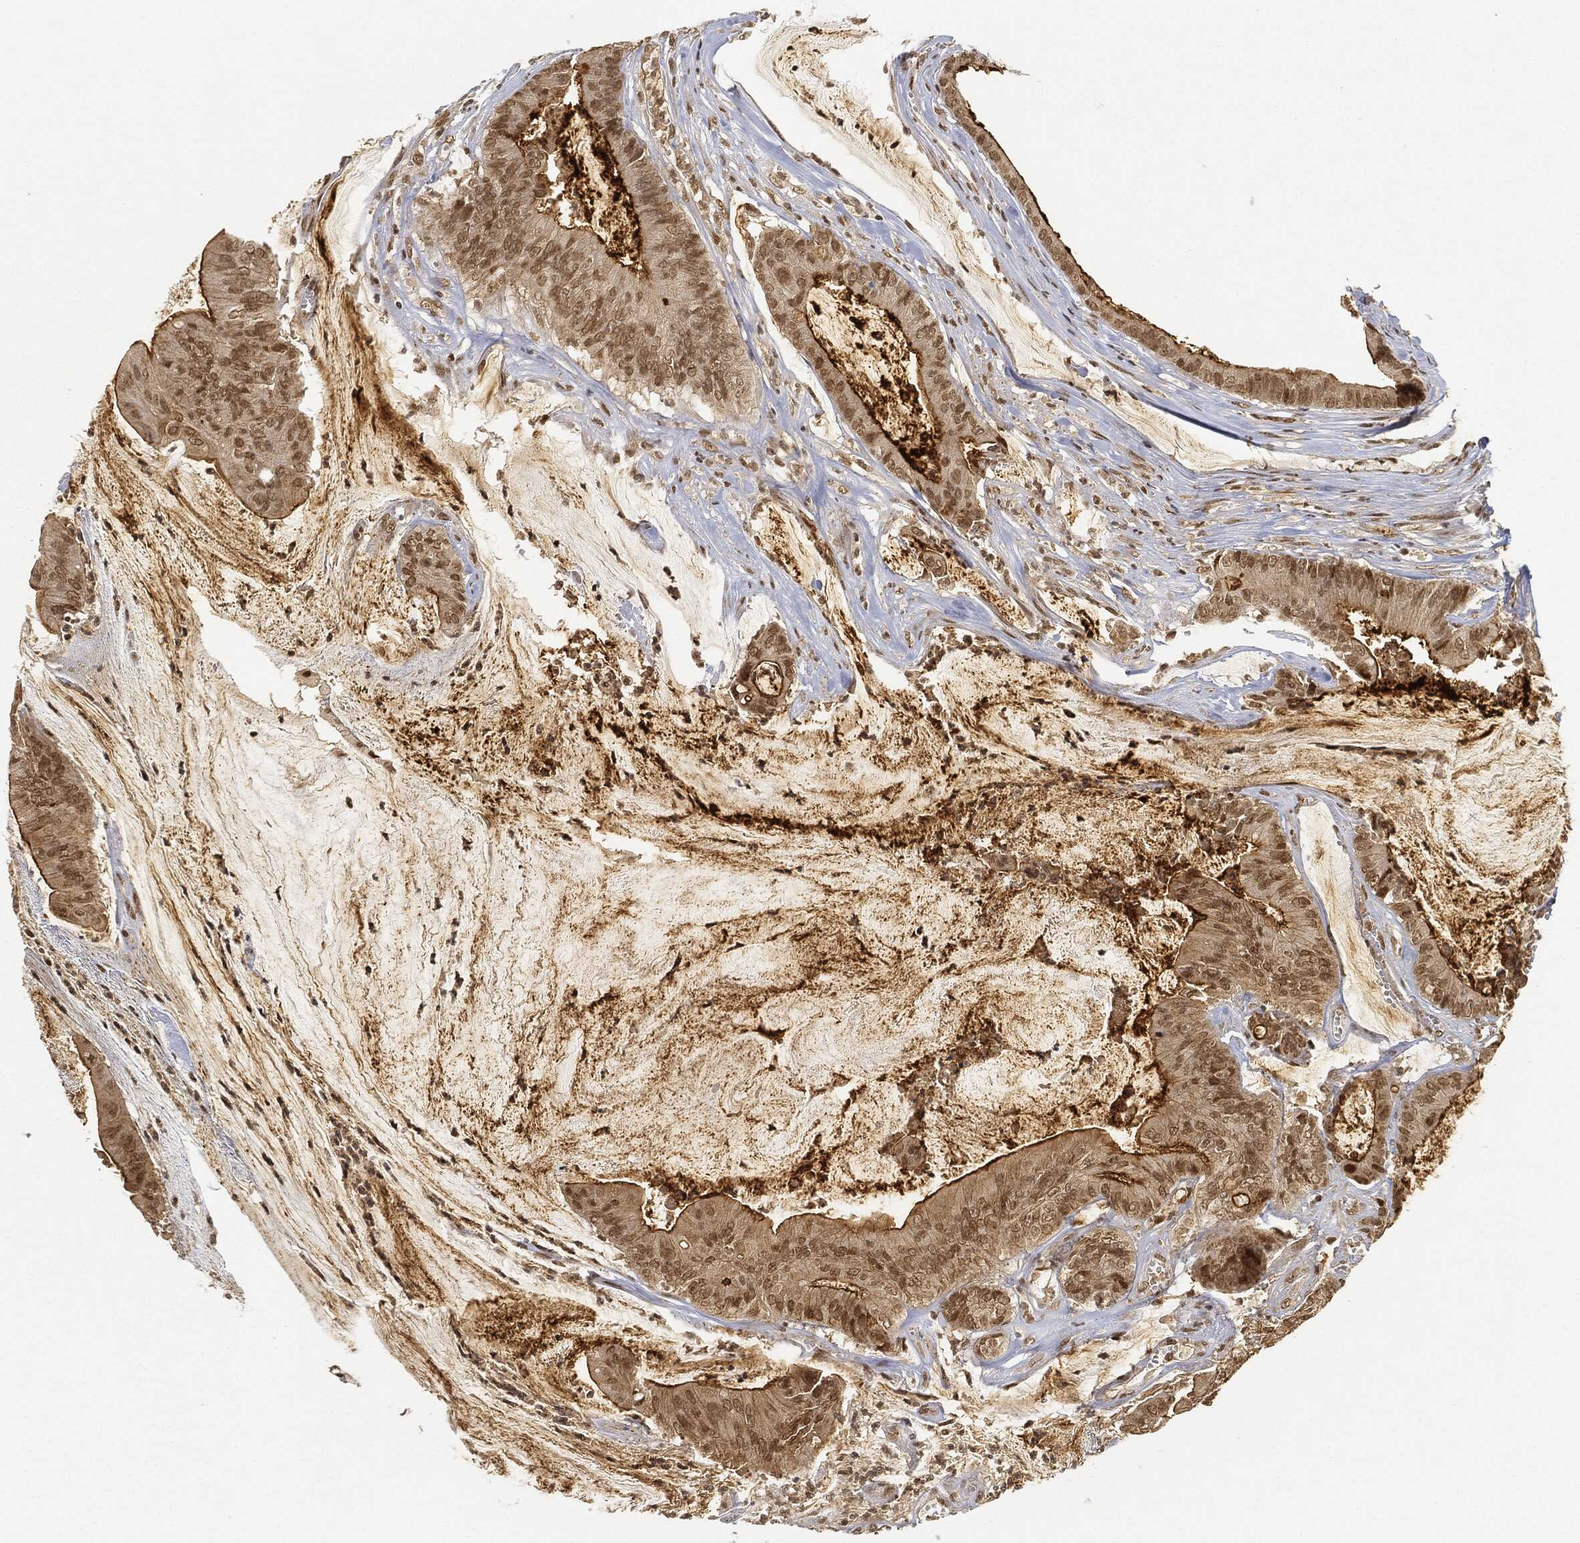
{"staining": {"intensity": "moderate", "quantity": ">75%", "location": "nuclear"}, "tissue": "colorectal cancer", "cell_type": "Tumor cells", "image_type": "cancer", "snomed": [{"axis": "morphology", "description": "Adenocarcinoma, NOS"}, {"axis": "topography", "description": "Colon"}], "caption": "Protein staining reveals moderate nuclear staining in about >75% of tumor cells in adenocarcinoma (colorectal).", "gene": "CIB1", "patient": {"sex": "female", "age": 69}}